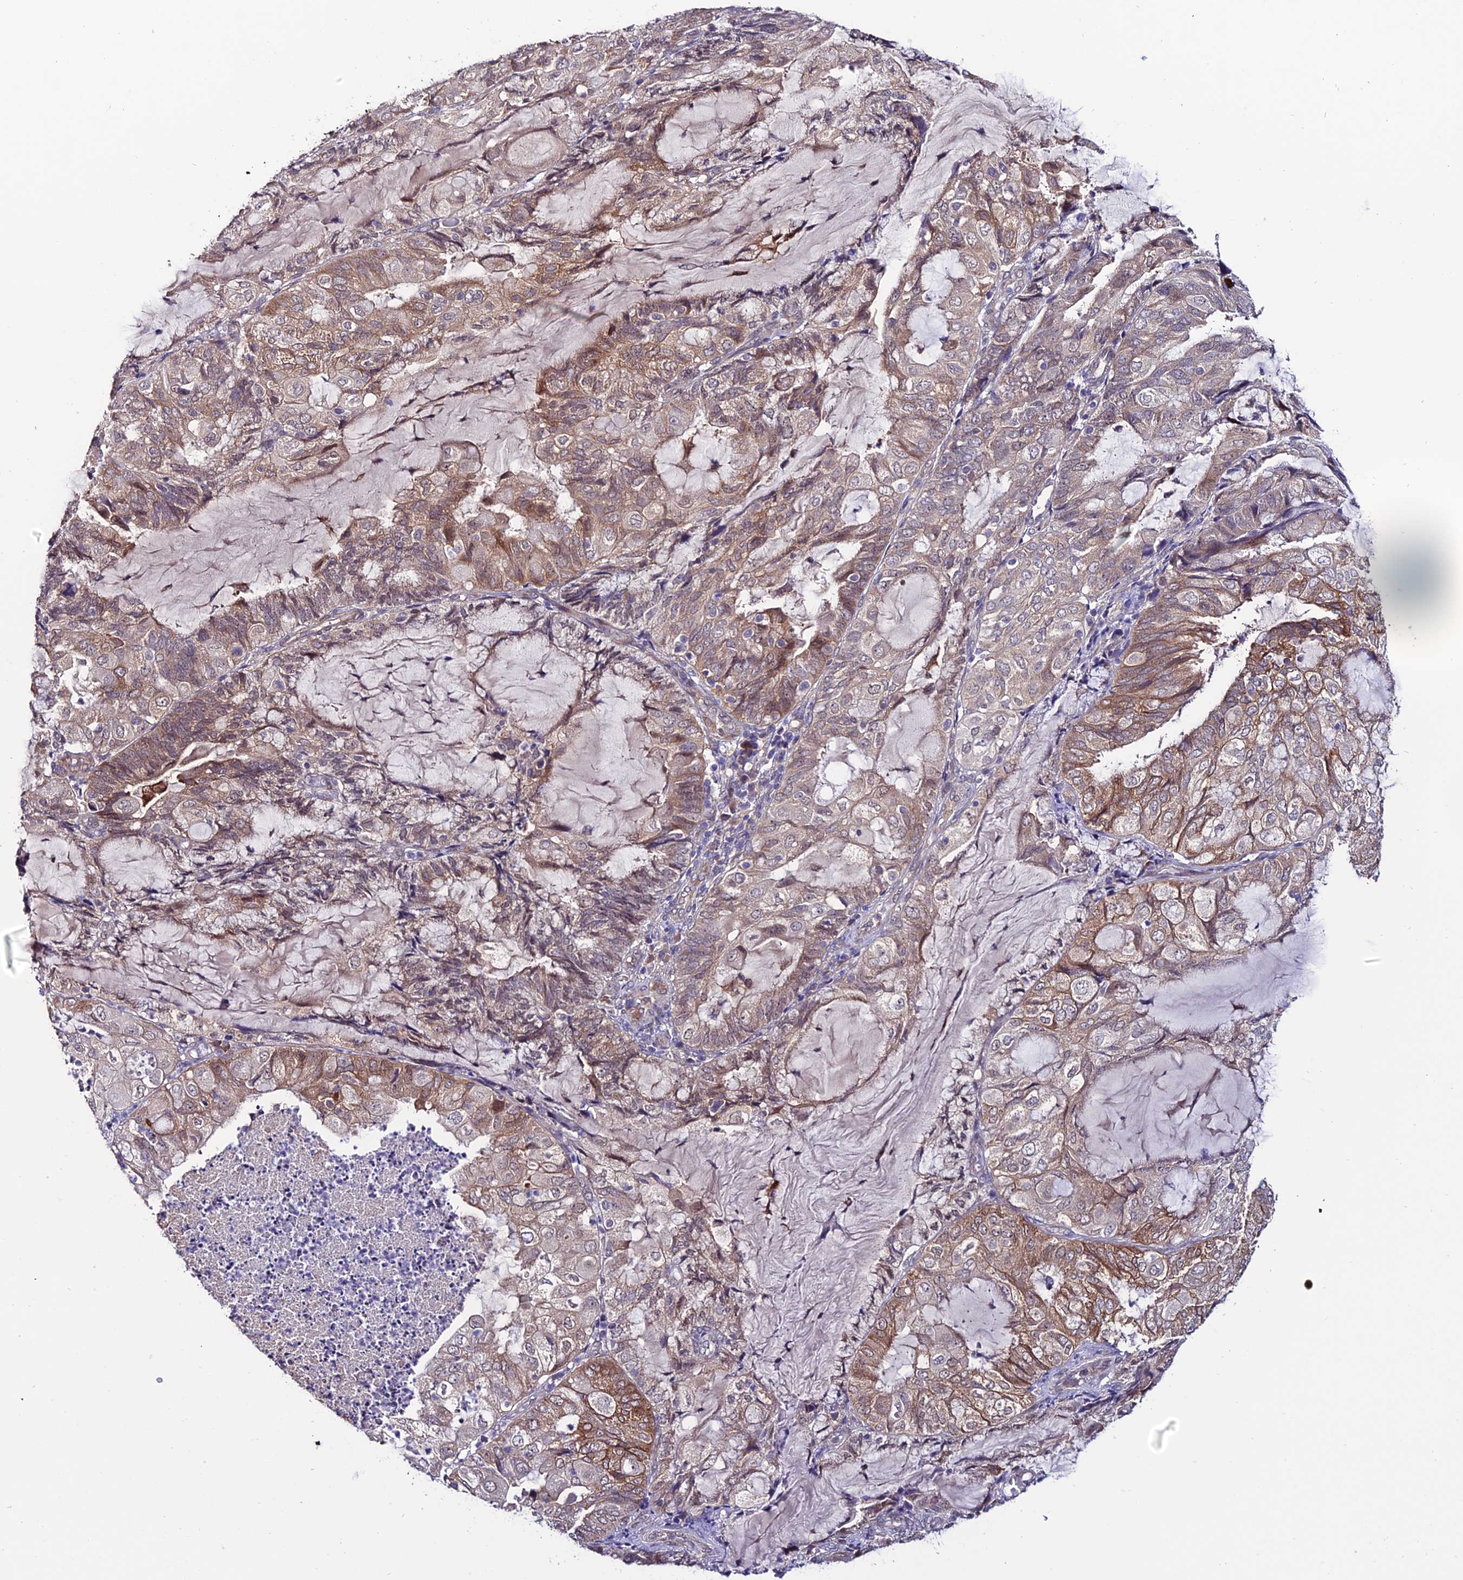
{"staining": {"intensity": "moderate", "quantity": "<25%", "location": "cytoplasmic/membranous"}, "tissue": "endometrial cancer", "cell_type": "Tumor cells", "image_type": "cancer", "snomed": [{"axis": "morphology", "description": "Adenocarcinoma, NOS"}, {"axis": "topography", "description": "Endometrium"}], "caption": "Protein expression analysis of adenocarcinoma (endometrial) reveals moderate cytoplasmic/membranous staining in approximately <25% of tumor cells. The protein is stained brown, and the nuclei are stained in blue (DAB (3,3'-diaminobenzidine) IHC with brightfield microscopy, high magnification).", "gene": "FZD8", "patient": {"sex": "female", "age": 81}}